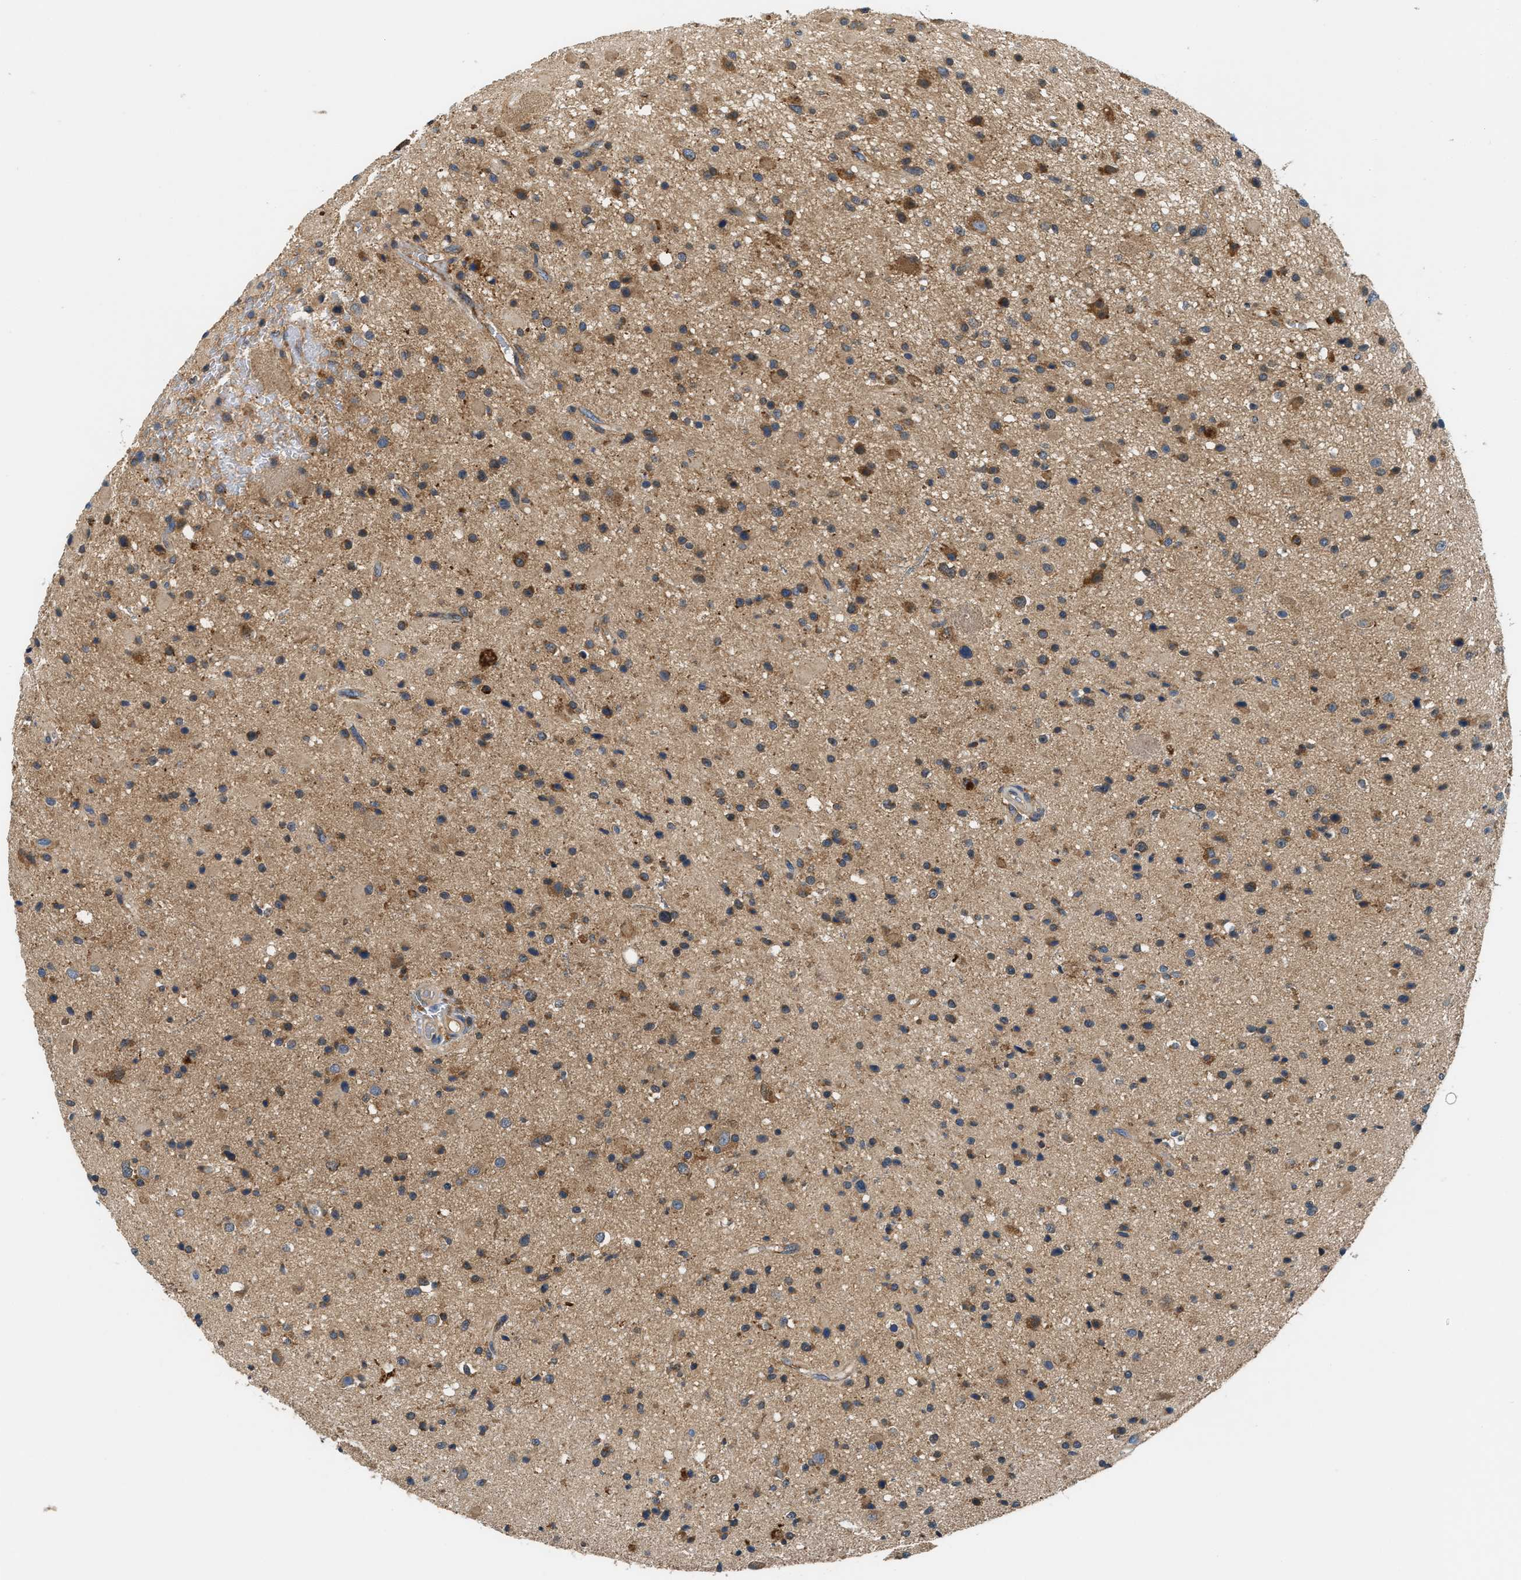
{"staining": {"intensity": "moderate", "quantity": "25%-75%", "location": "cytoplasmic/membranous"}, "tissue": "glioma", "cell_type": "Tumor cells", "image_type": "cancer", "snomed": [{"axis": "morphology", "description": "Glioma, malignant, High grade"}, {"axis": "topography", "description": "Brain"}], "caption": "Brown immunohistochemical staining in high-grade glioma (malignant) demonstrates moderate cytoplasmic/membranous staining in approximately 25%-75% of tumor cells.", "gene": "CCM2", "patient": {"sex": "male", "age": 33}}